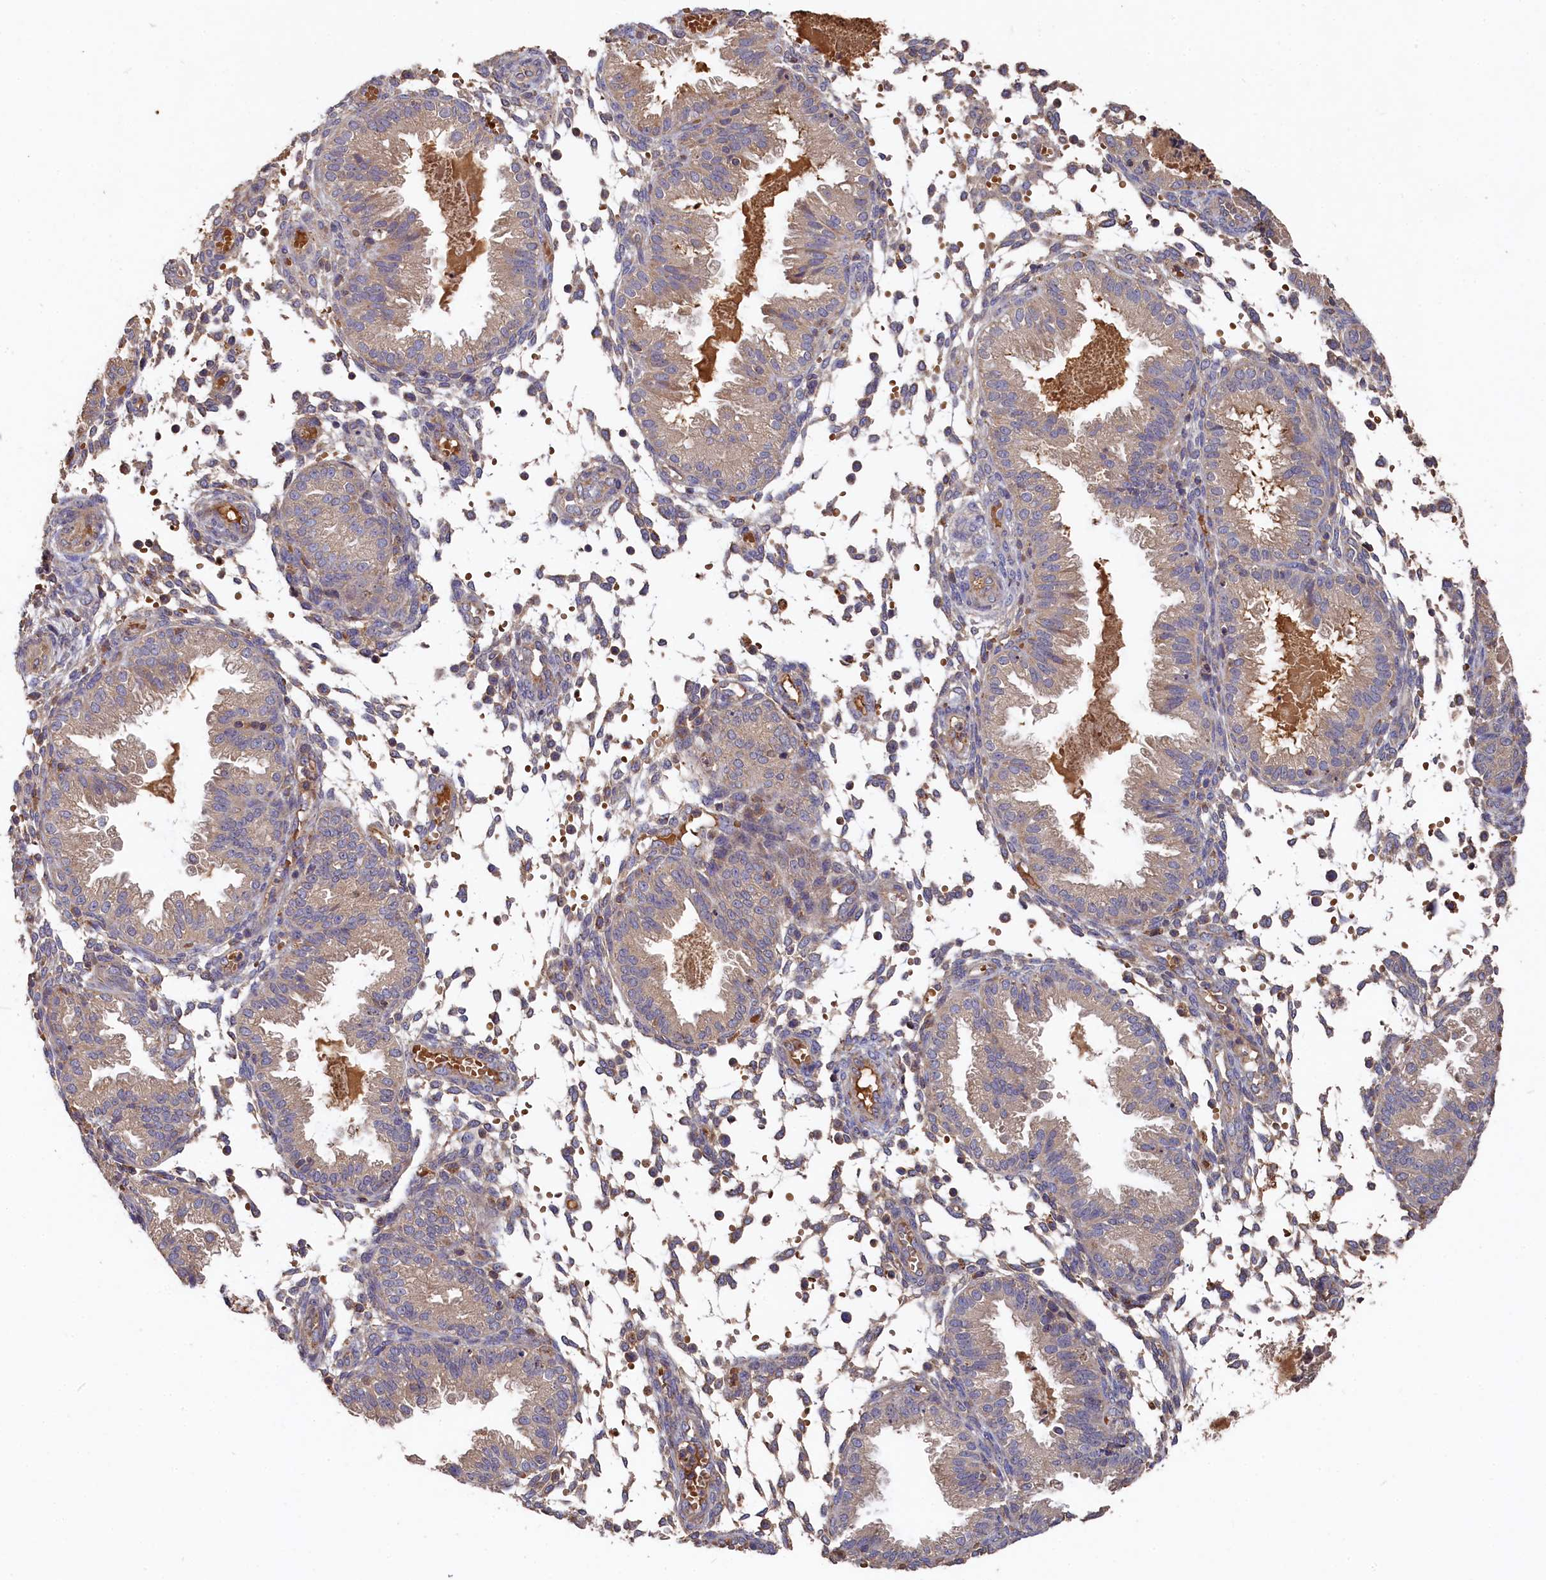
{"staining": {"intensity": "negative", "quantity": "none", "location": "none"}, "tissue": "endometrium", "cell_type": "Cells in endometrial stroma", "image_type": "normal", "snomed": [{"axis": "morphology", "description": "Normal tissue, NOS"}, {"axis": "topography", "description": "Endometrium"}], "caption": "This is a image of immunohistochemistry (IHC) staining of normal endometrium, which shows no positivity in cells in endometrial stroma.", "gene": "DHRS11", "patient": {"sex": "female", "age": 33}}